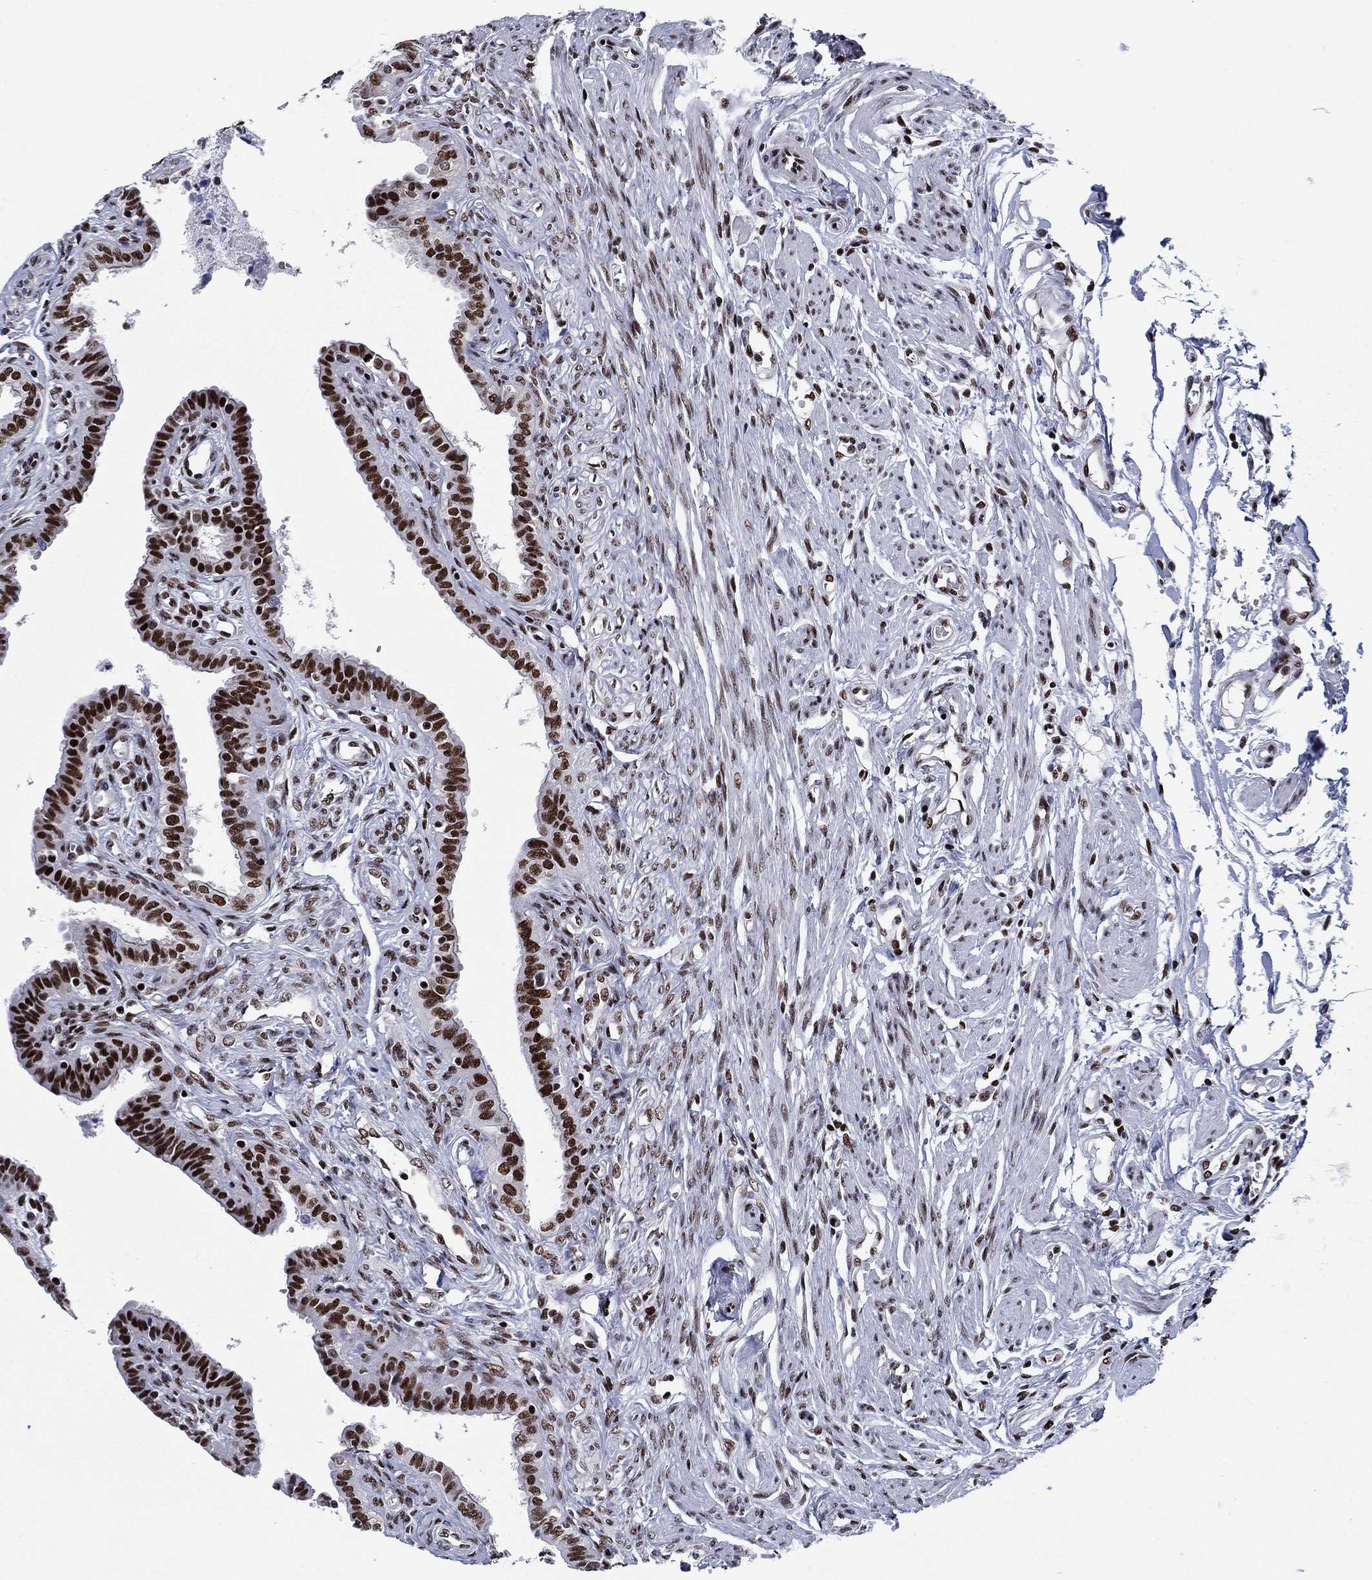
{"staining": {"intensity": "strong", "quantity": ">75%", "location": "nuclear"}, "tissue": "fallopian tube", "cell_type": "Glandular cells", "image_type": "normal", "snomed": [{"axis": "morphology", "description": "Normal tissue, NOS"}, {"axis": "morphology", "description": "Carcinoma, endometroid"}, {"axis": "topography", "description": "Fallopian tube"}, {"axis": "topography", "description": "Ovary"}], "caption": "Immunohistochemical staining of unremarkable fallopian tube displays high levels of strong nuclear positivity in about >75% of glandular cells.", "gene": "RPRD1B", "patient": {"sex": "female", "age": 42}}